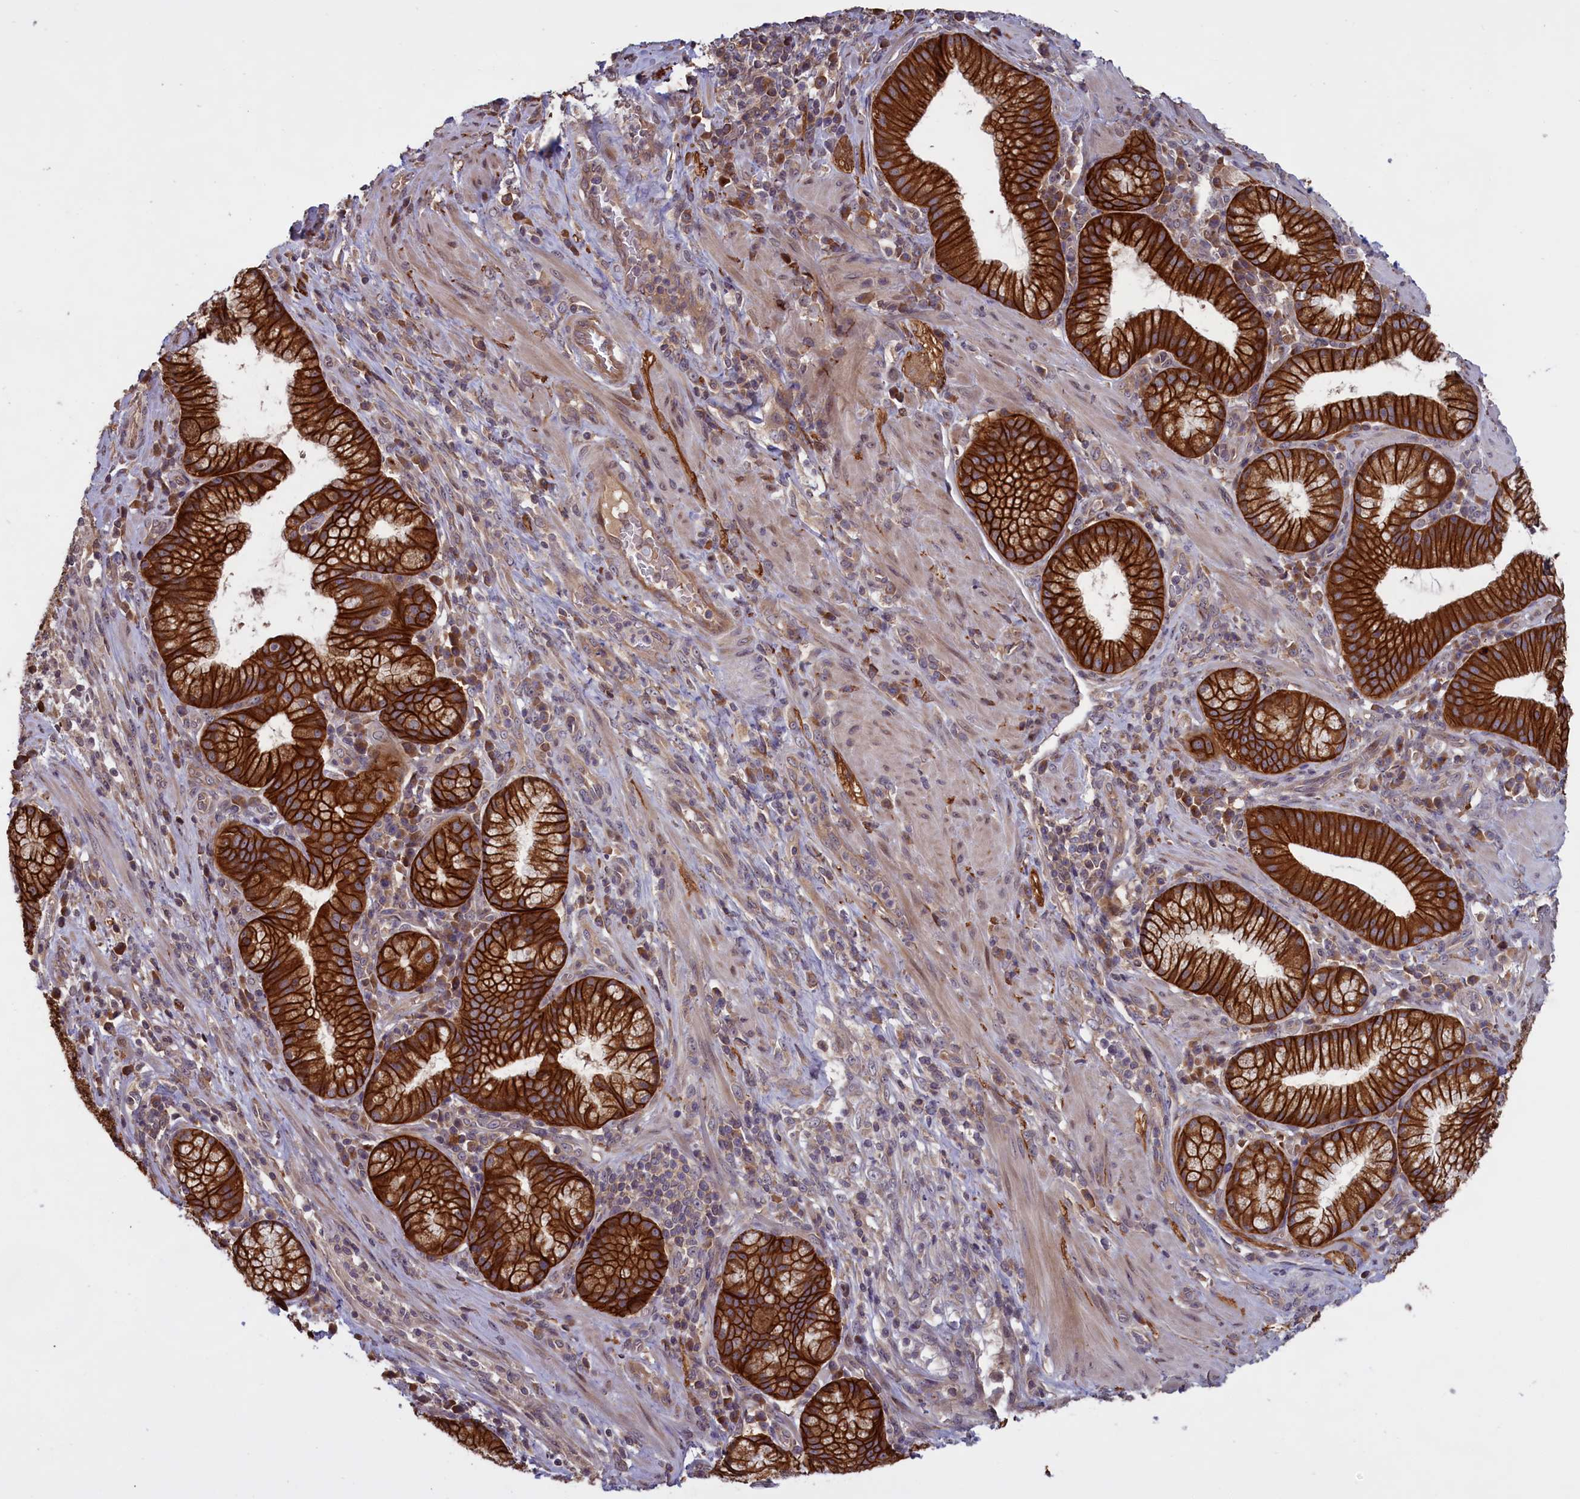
{"staining": {"intensity": "strong", "quantity": ">75%", "location": "cytoplasmic/membranous"}, "tissue": "pancreatic cancer", "cell_type": "Tumor cells", "image_type": "cancer", "snomed": [{"axis": "morphology", "description": "Adenocarcinoma, NOS"}, {"axis": "topography", "description": "Pancreas"}], "caption": "Protein staining by immunohistochemistry demonstrates strong cytoplasmic/membranous expression in approximately >75% of tumor cells in pancreatic cancer (adenocarcinoma).", "gene": "DENND1B", "patient": {"sex": "male", "age": 72}}